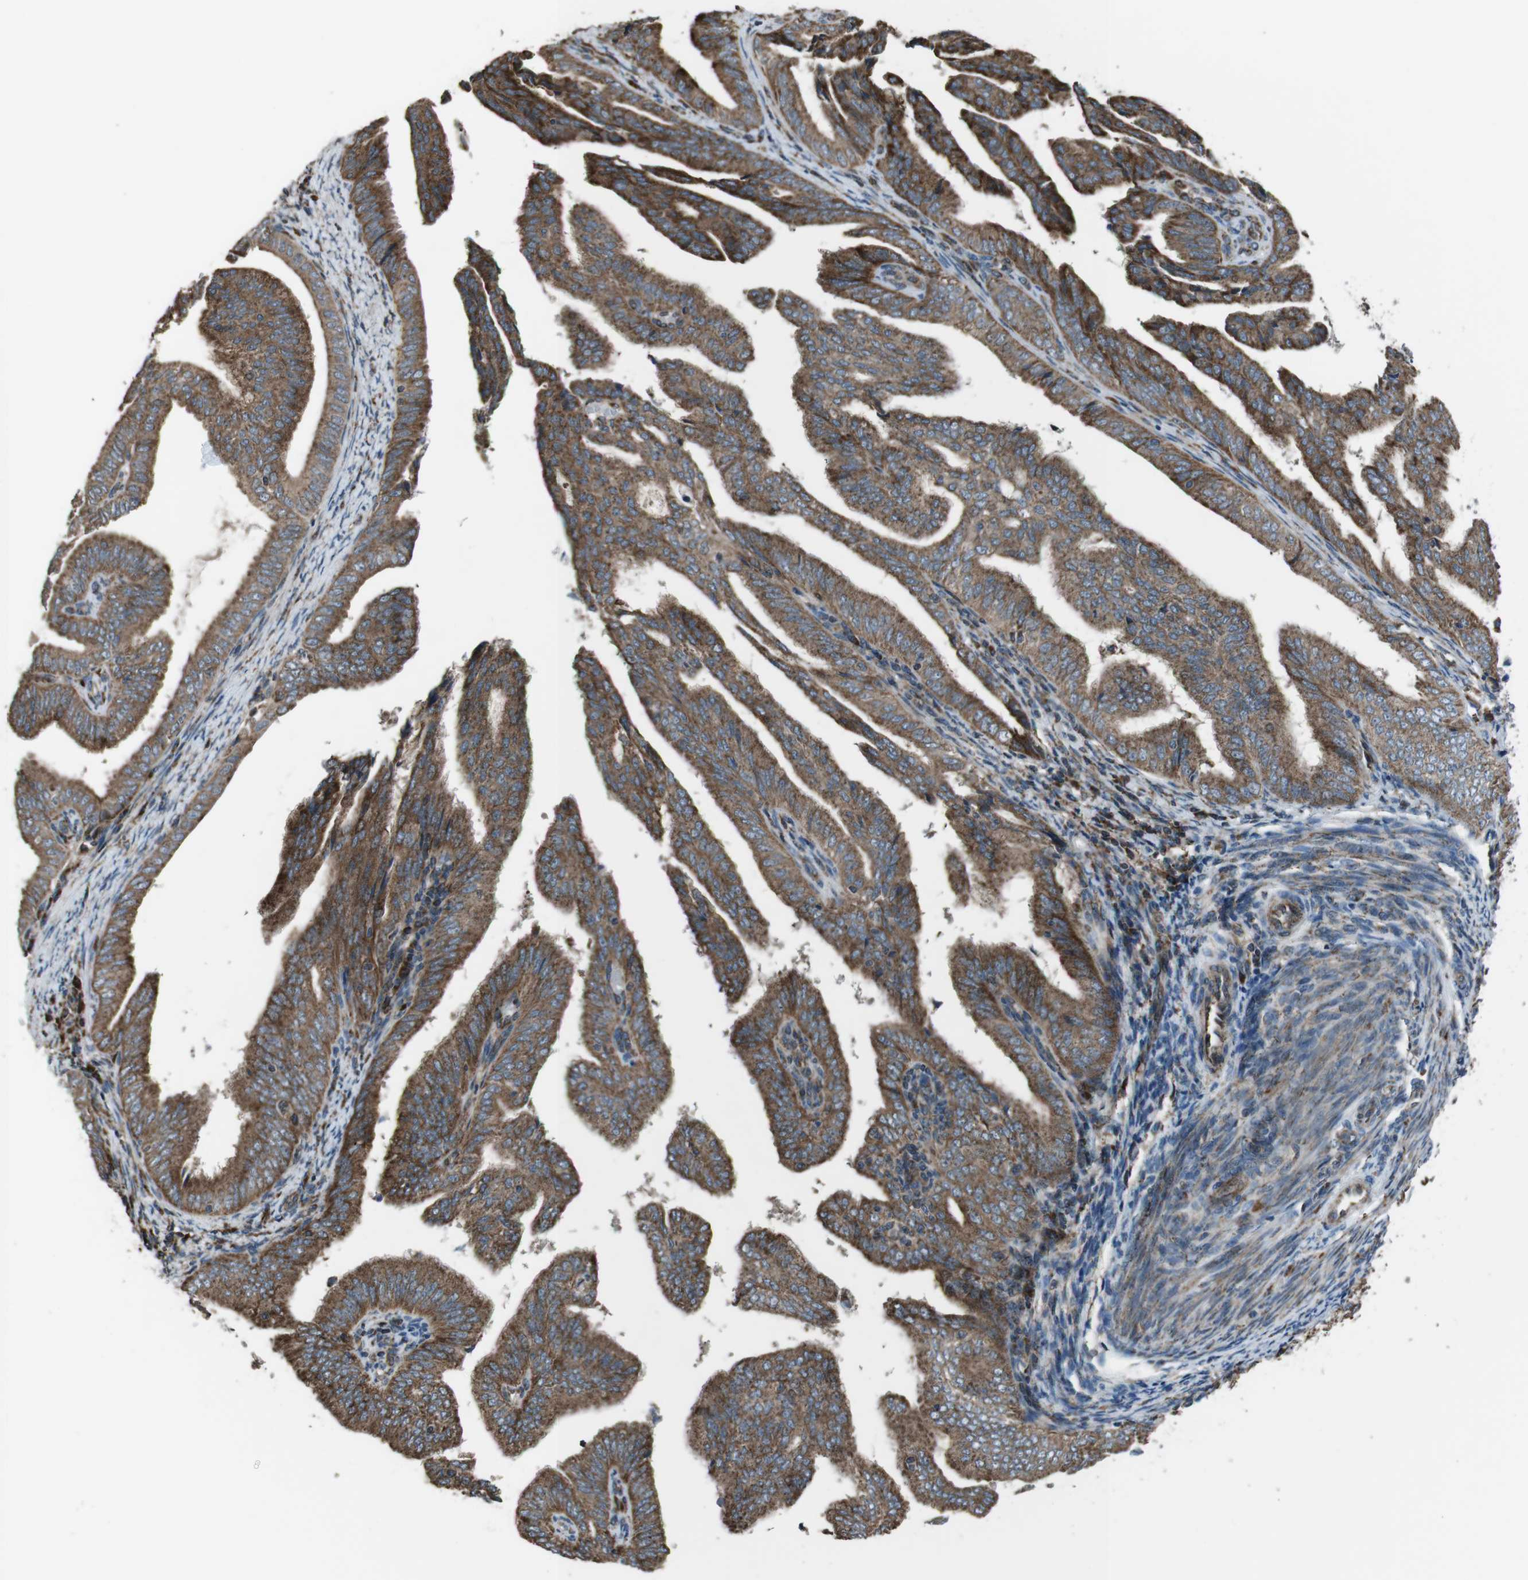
{"staining": {"intensity": "moderate", "quantity": ">75%", "location": "cytoplasmic/membranous"}, "tissue": "endometrial cancer", "cell_type": "Tumor cells", "image_type": "cancer", "snomed": [{"axis": "morphology", "description": "Adenocarcinoma, NOS"}, {"axis": "topography", "description": "Endometrium"}], "caption": "A micrograph of adenocarcinoma (endometrial) stained for a protein reveals moderate cytoplasmic/membranous brown staining in tumor cells.", "gene": "GIMAP8", "patient": {"sex": "female", "age": 58}}